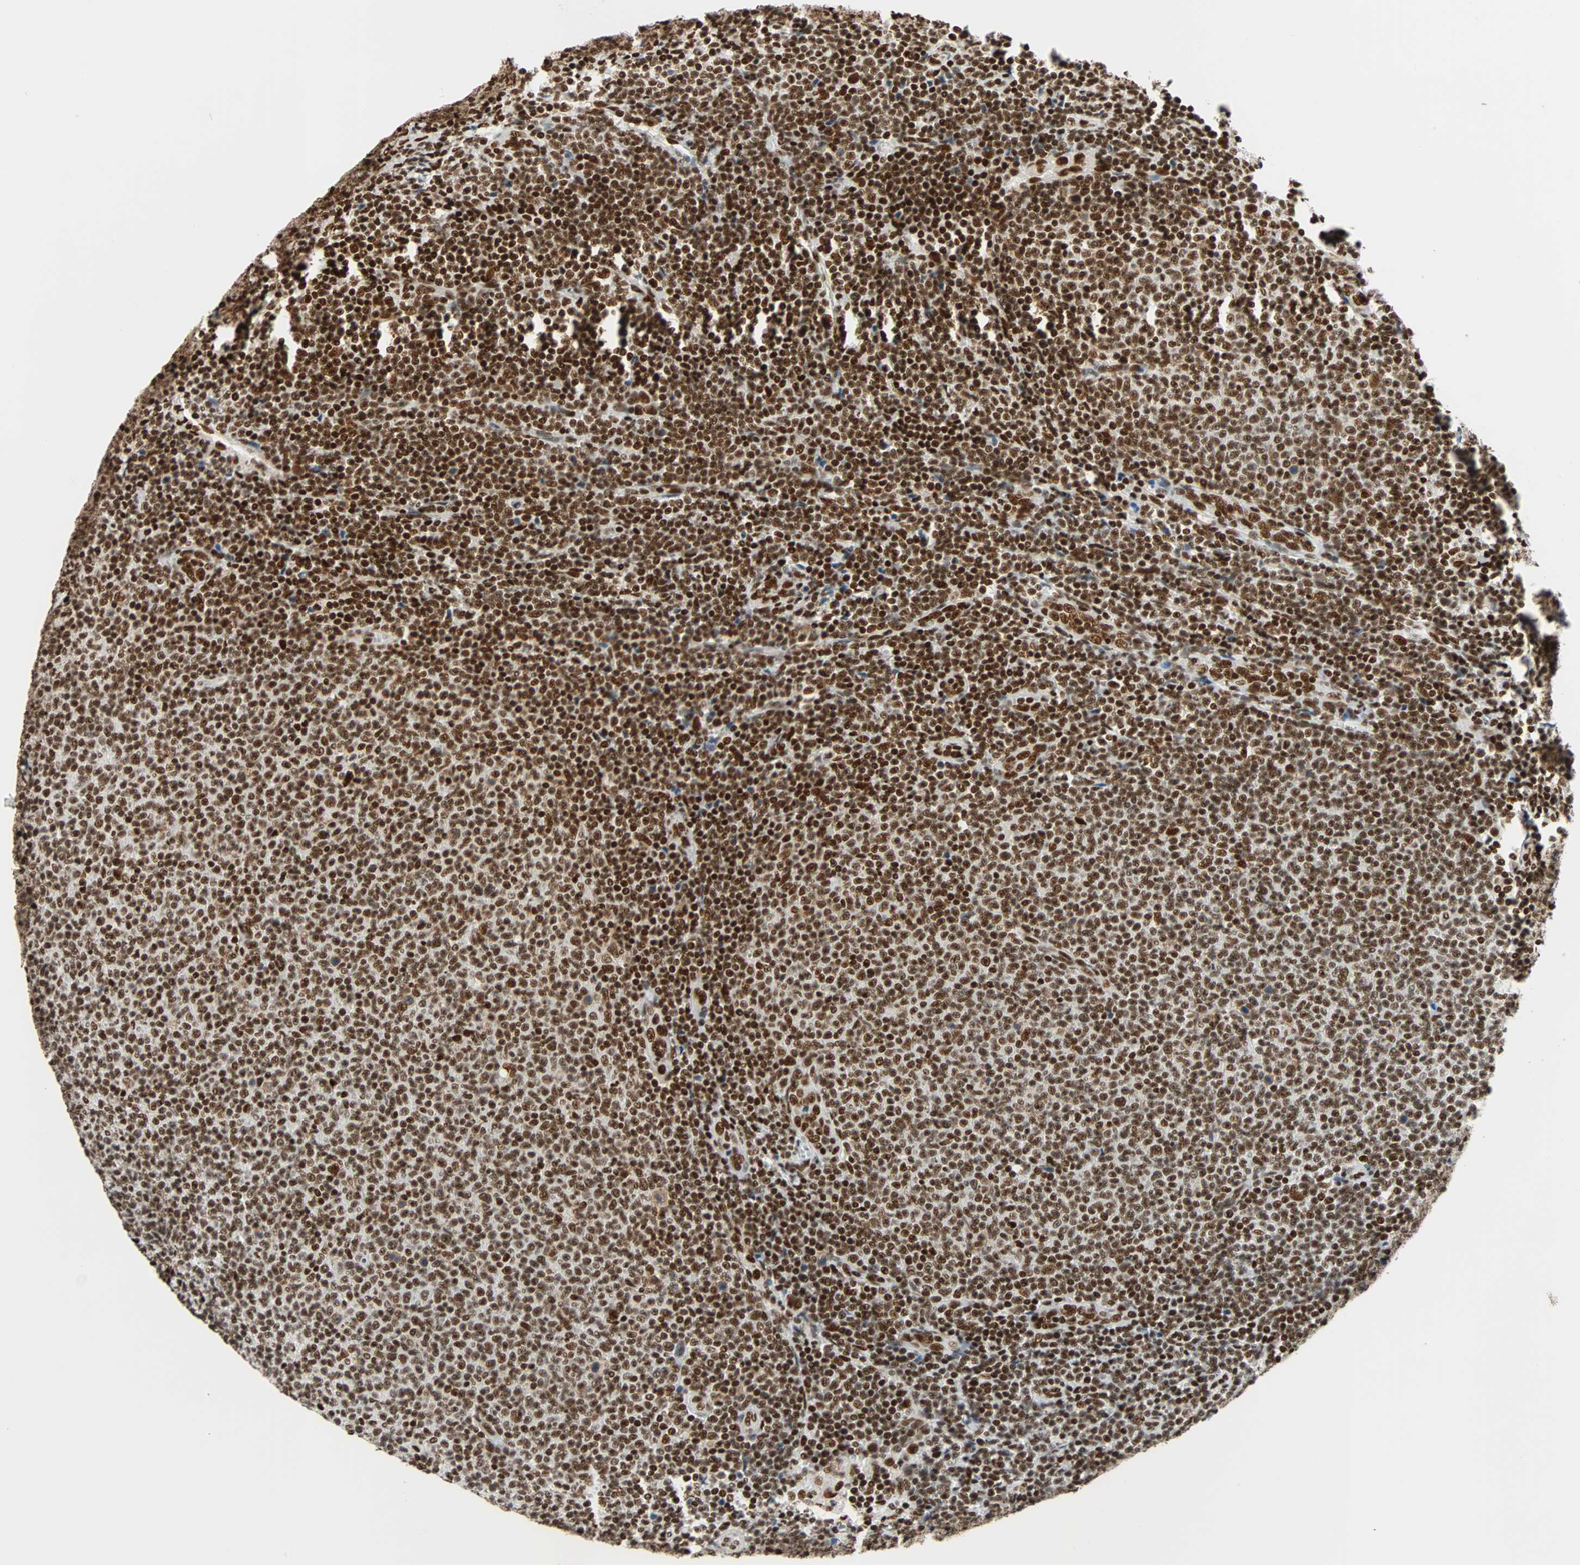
{"staining": {"intensity": "strong", "quantity": ">75%", "location": "nuclear"}, "tissue": "lymphoma", "cell_type": "Tumor cells", "image_type": "cancer", "snomed": [{"axis": "morphology", "description": "Malignant lymphoma, non-Hodgkin's type, Low grade"}, {"axis": "topography", "description": "Lymph node"}], "caption": "Lymphoma stained with a protein marker demonstrates strong staining in tumor cells.", "gene": "CDK12", "patient": {"sex": "male", "age": 66}}